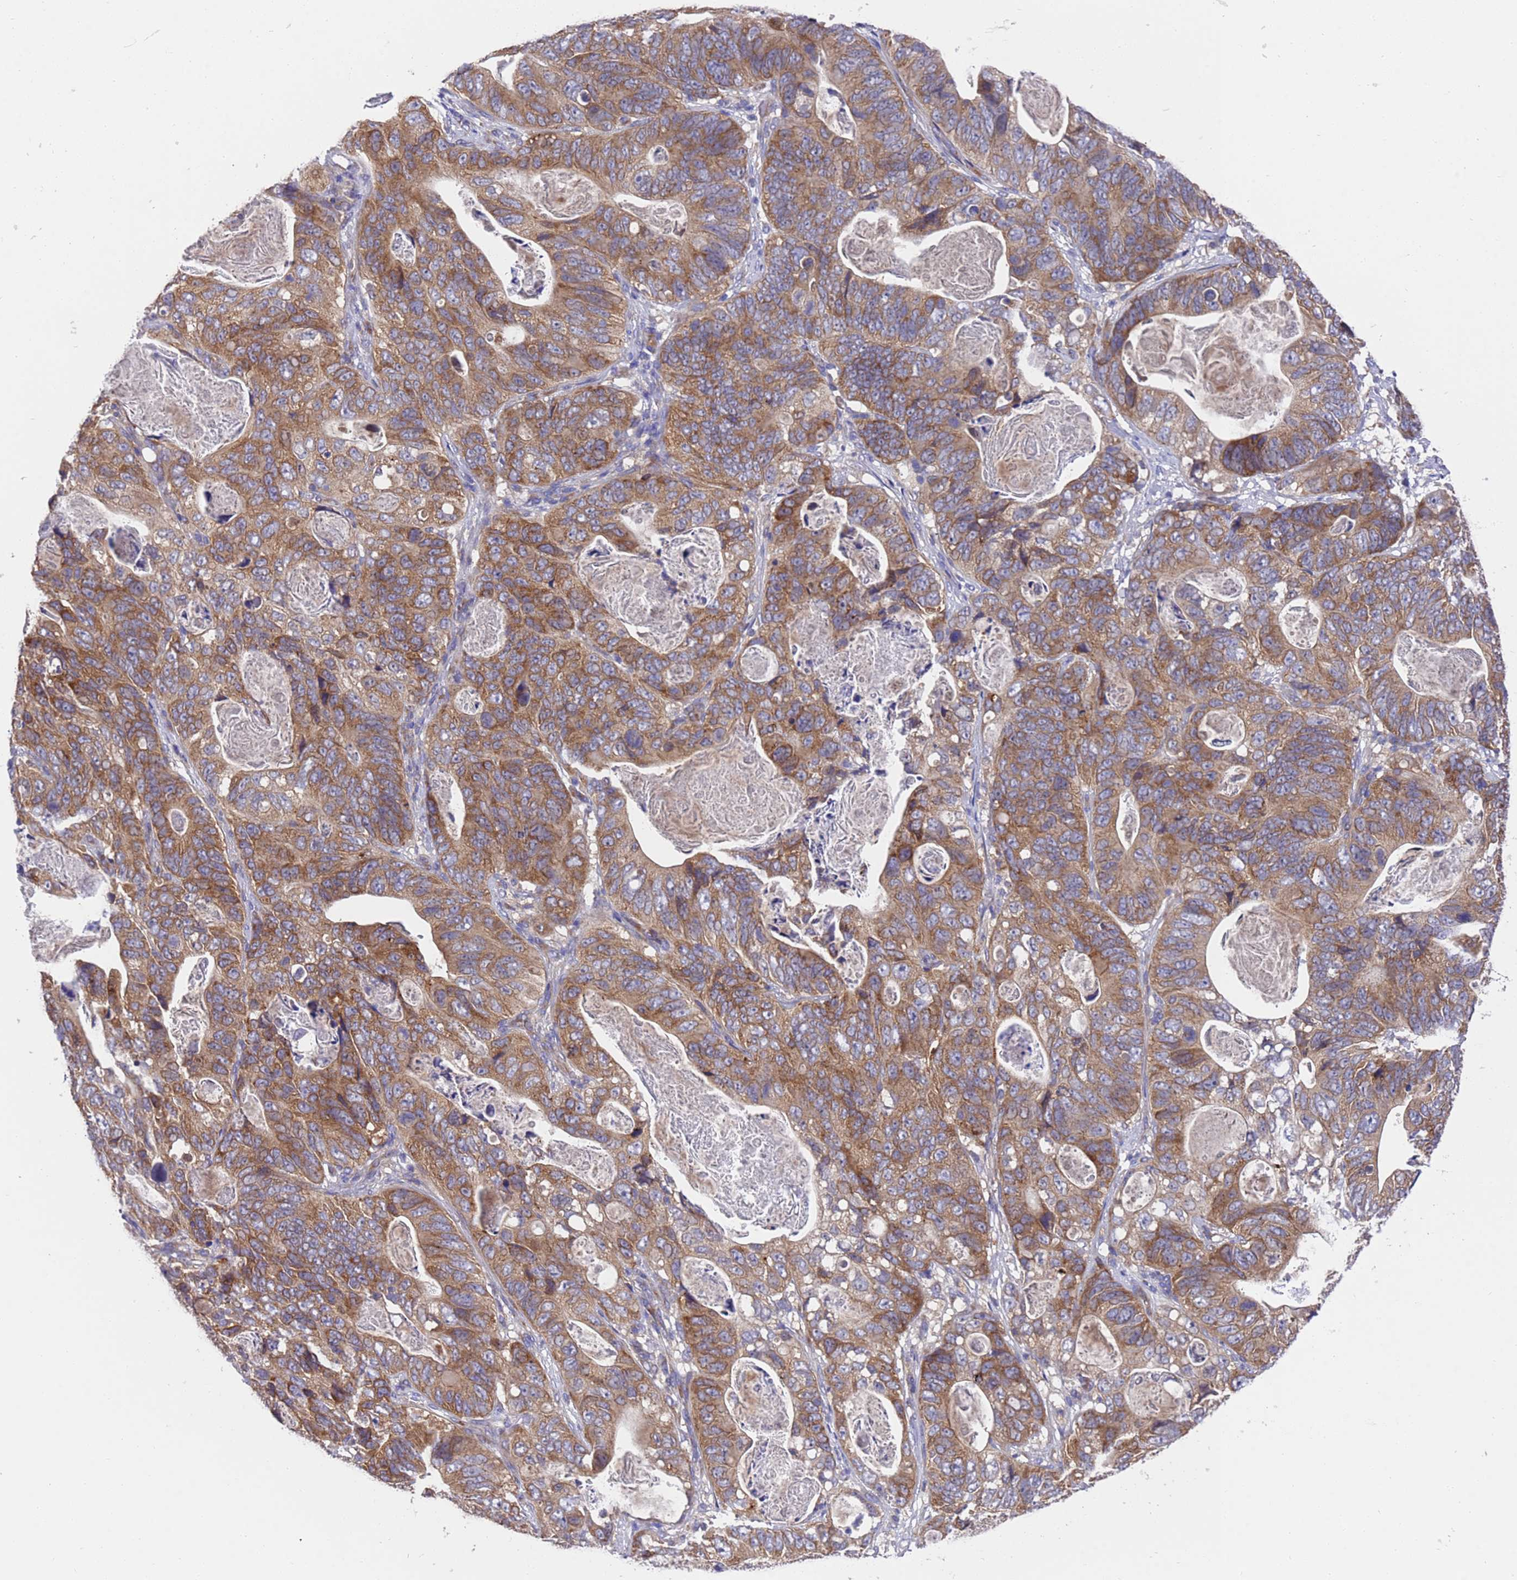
{"staining": {"intensity": "moderate", "quantity": ">75%", "location": "cytoplasmic/membranous"}, "tissue": "stomach cancer", "cell_type": "Tumor cells", "image_type": "cancer", "snomed": [{"axis": "morphology", "description": "Normal tissue, NOS"}, {"axis": "morphology", "description": "Adenocarcinoma, NOS"}, {"axis": "topography", "description": "Stomach"}], "caption": "DAB (3,3'-diaminobenzidine) immunohistochemical staining of human stomach adenocarcinoma exhibits moderate cytoplasmic/membranous protein staining in about >75% of tumor cells.", "gene": "DCAF12L2", "patient": {"sex": "female", "age": 89}}